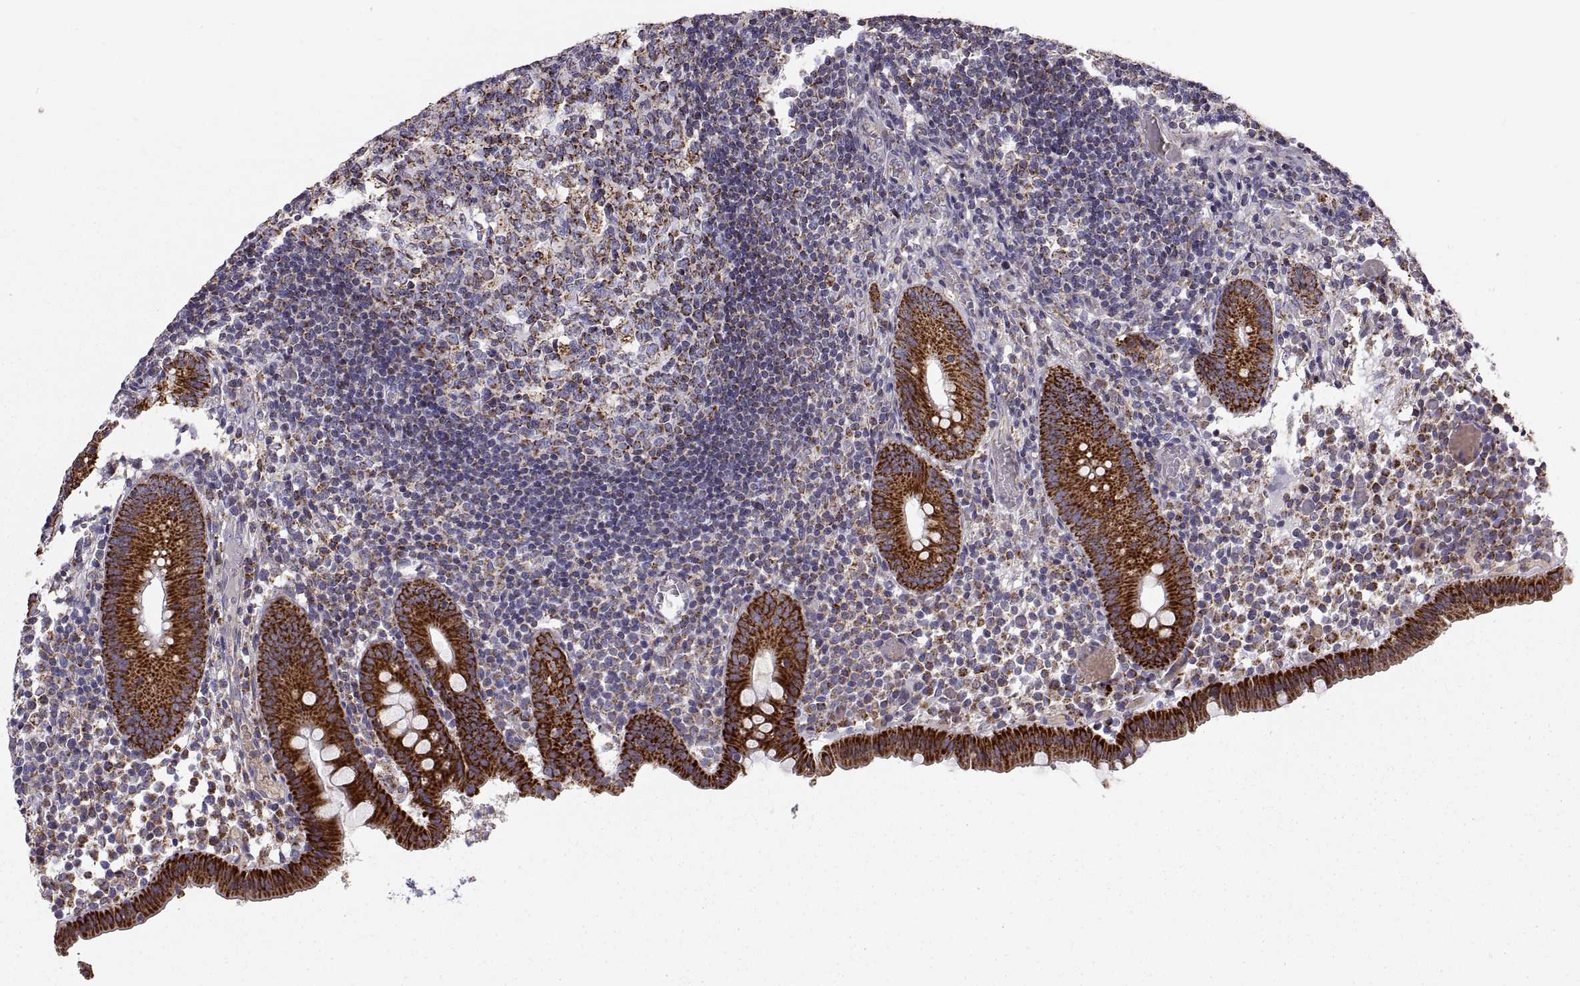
{"staining": {"intensity": "strong", "quantity": ">75%", "location": "cytoplasmic/membranous"}, "tissue": "appendix", "cell_type": "Glandular cells", "image_type": "normal", "snomed": [{"axis": "morphology", "description": "Normal tissue, NOS"}, {"axis": "topography", "description": "Appendix"}], "caption": "Strong cytoplasmic/membranous positivity is identified in approximately >75% of glandular cells in normal appendix.", "gene": "ARSD", "patient": {"sex": "female", "age": 32}}